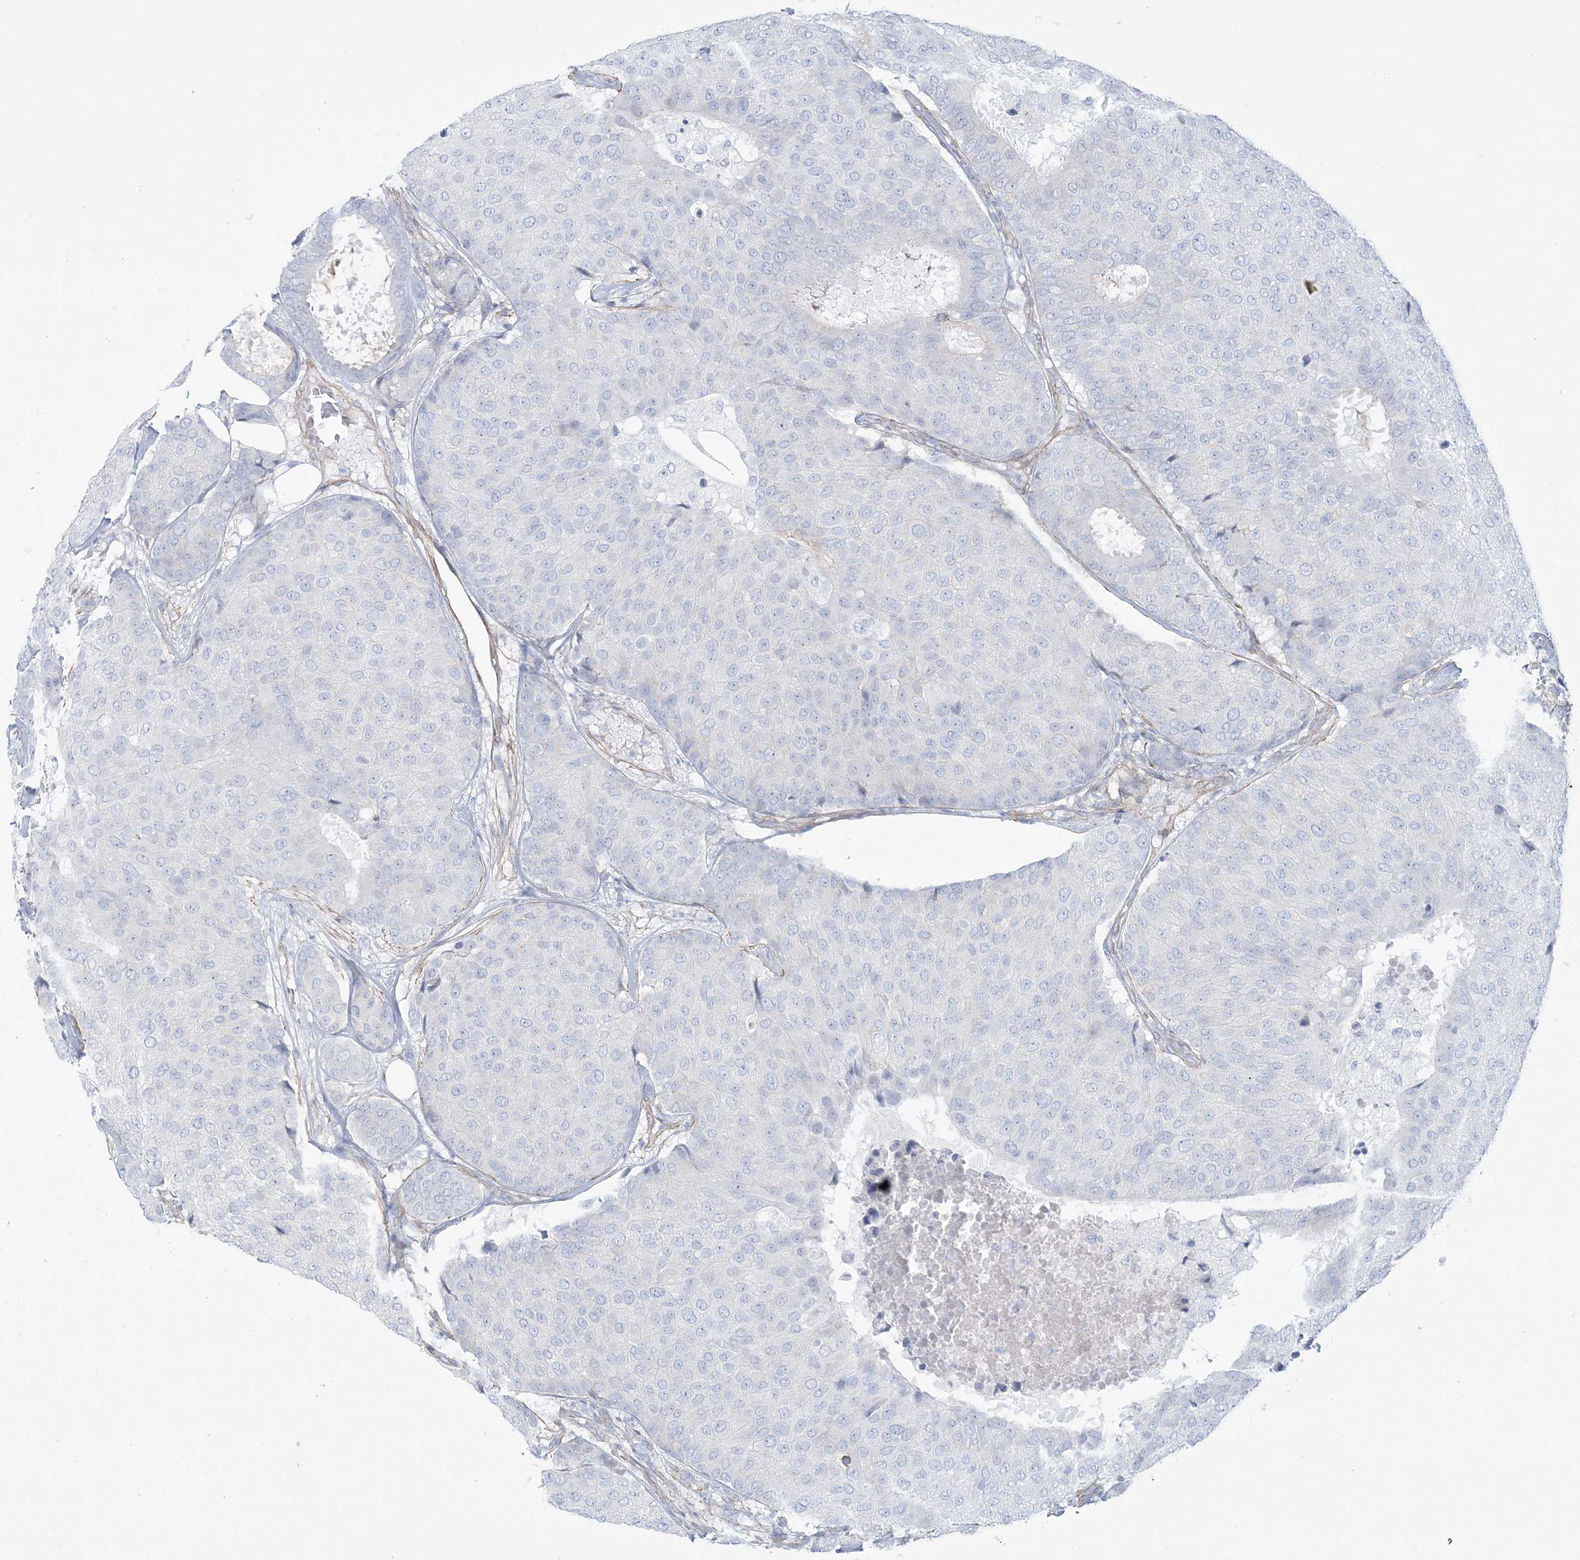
{"staining": {"intensity": "negative", "quantity": "none", "location": "none"}, "tissue": "breast cancer", "cell_type": "Tumor cells", "image_type": "cancer", "snomed": [{"axis": "morphology", "description": "Duct carcinoma"}, {"axis": "topography", "description": "Breast"}], "caption": "Breast cancer was stained to show a protein in brown. There is no significant expression in tumor cells.", "gene": "AGXT", "patient": {"sex": "female", "age": 75}}